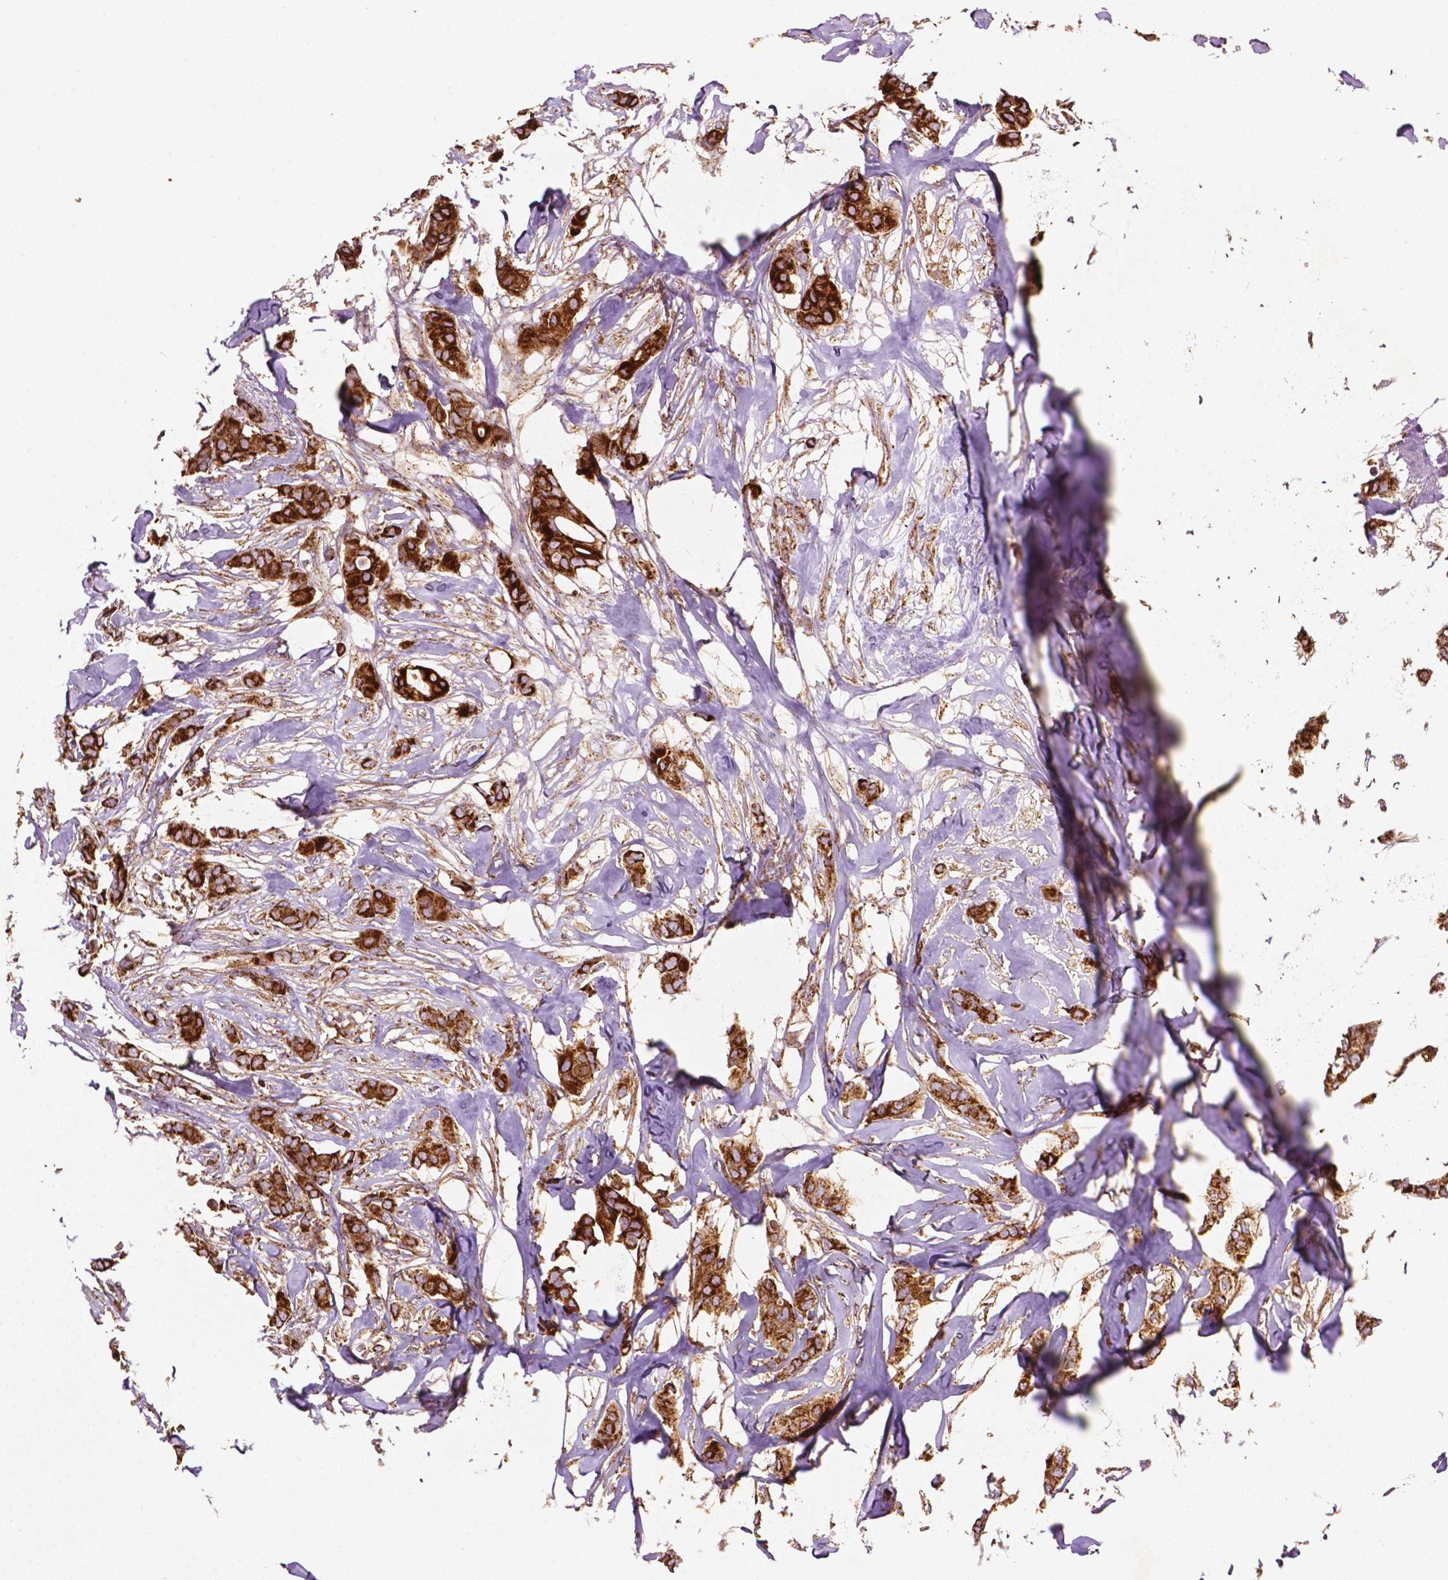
{"staining": {"intensity": "strong", "quantity": ">75%", "location": "cytoplasmic/membranous"}, "tissue": "breast cancer", "cell_type": "Tumor cells", "image_type": "cancer", "snomed": [{"axis": "morphology", "description": "Duct carcinoma"}, {"axis": "topography", "description": "Breast"}], "caption": "Tumor cells exhibit high levels of strong cytoplasmic/membranous expression in about >75% of cells in human breast cancer (infiltrating ductal carcinoma). Nuclei are stained in blue.", "gene": "ILVBL", "patient": {"sex": "female", "age": 62}}